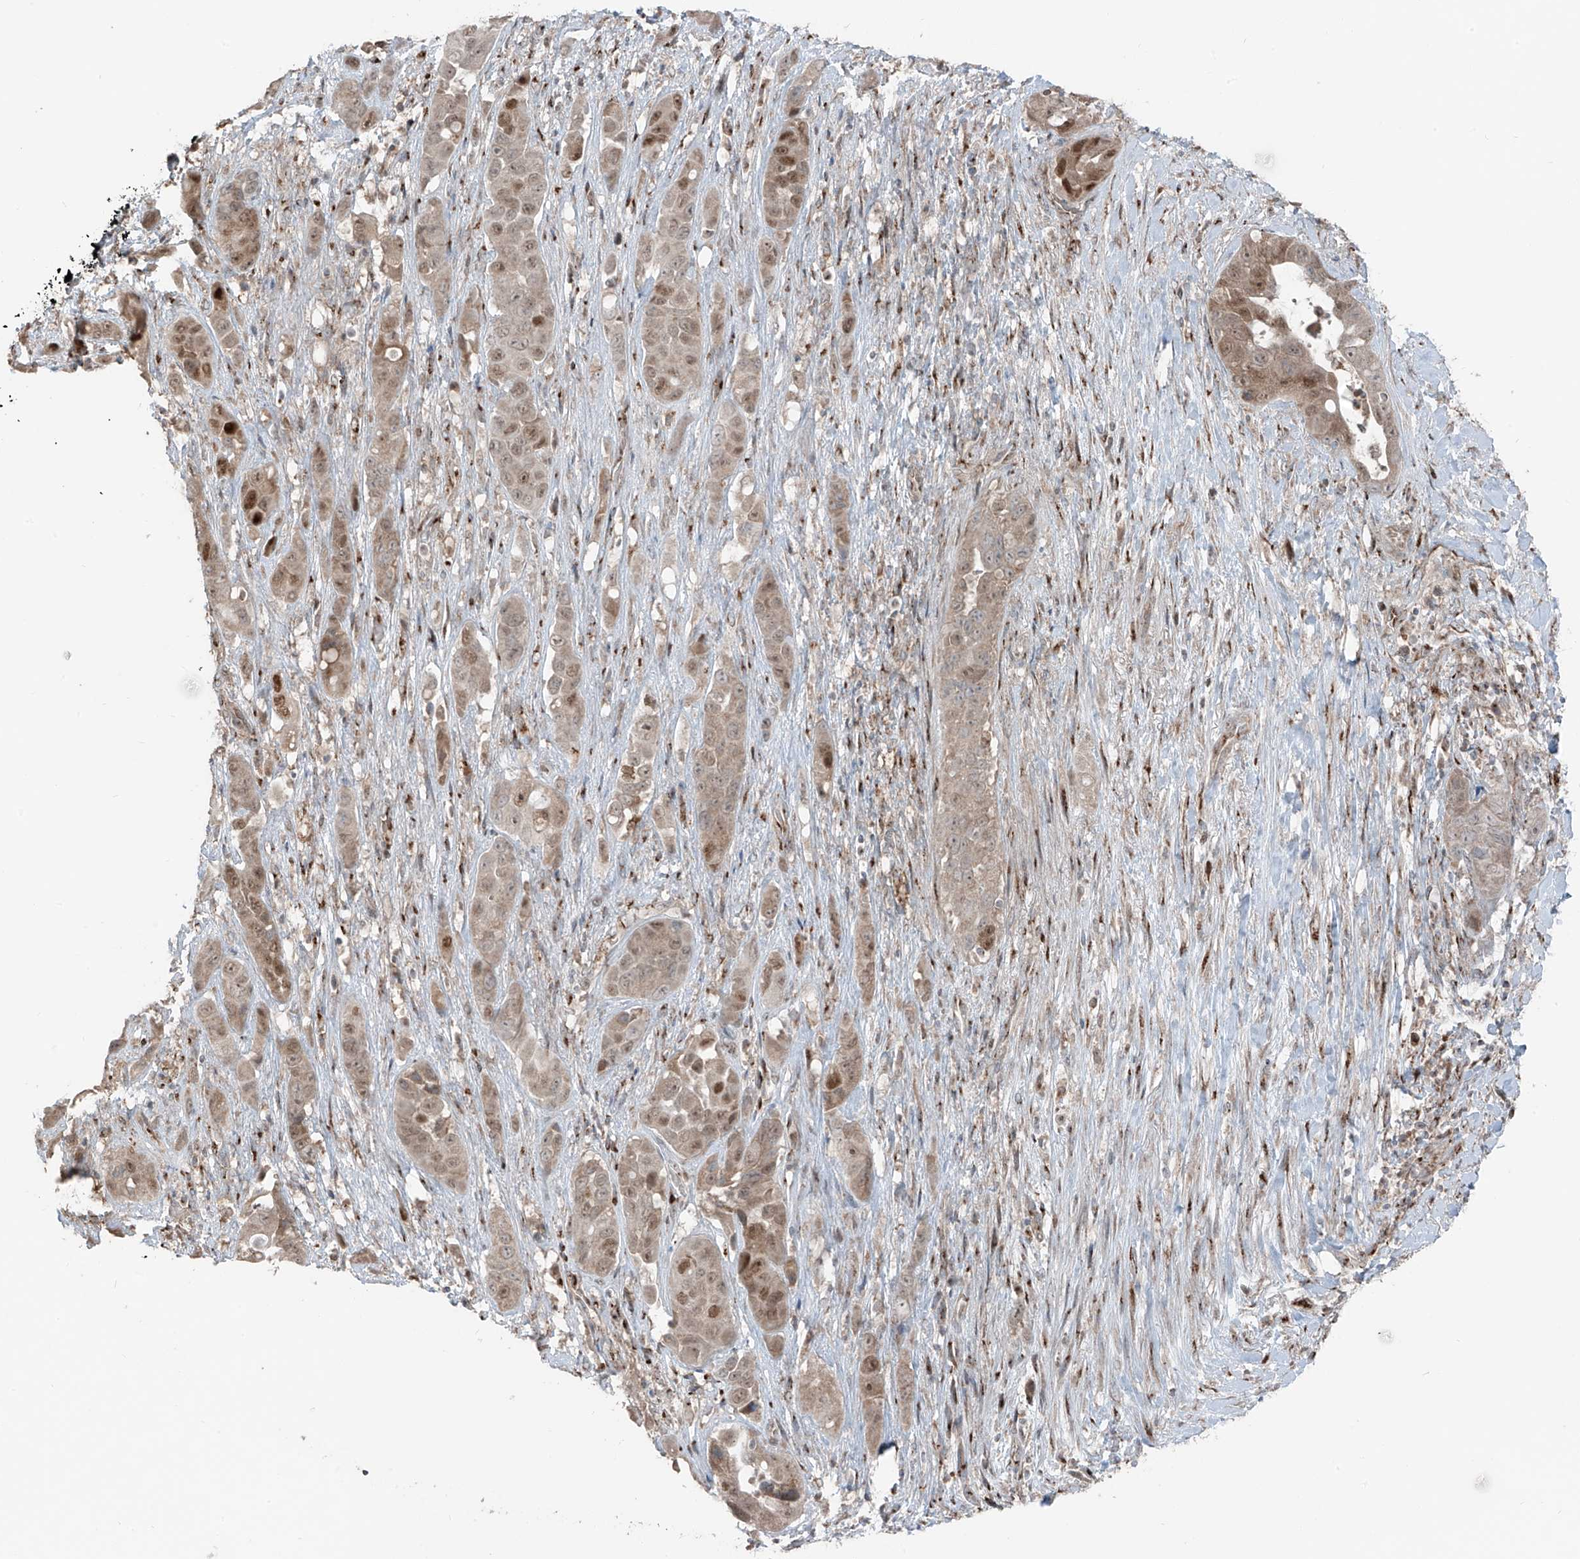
{"staining": {"intensity": "moderate", "quantity": "<25%", "location": "nuclear"}, "tissue": "liver cancer", "cell_type": "Tumor cells", "image_type": "cancer", "snomed": [{"axis": "morphology", "description": "Cholangiocarcinoma"}, {"axis": "topography", "description": "Liver"}], "caption": "Liver cholangiocarcinoma stained with immunohistochemistry (IHC) shows moderate nuclear staining in about <25% of tumor cells. (Stains: DAB in brown, nuclei in blue, Microscopy: brightfield microscopy at high magnification).", "gene": "ERLEC1", "patient": {"sex": "female", "age": 52}}